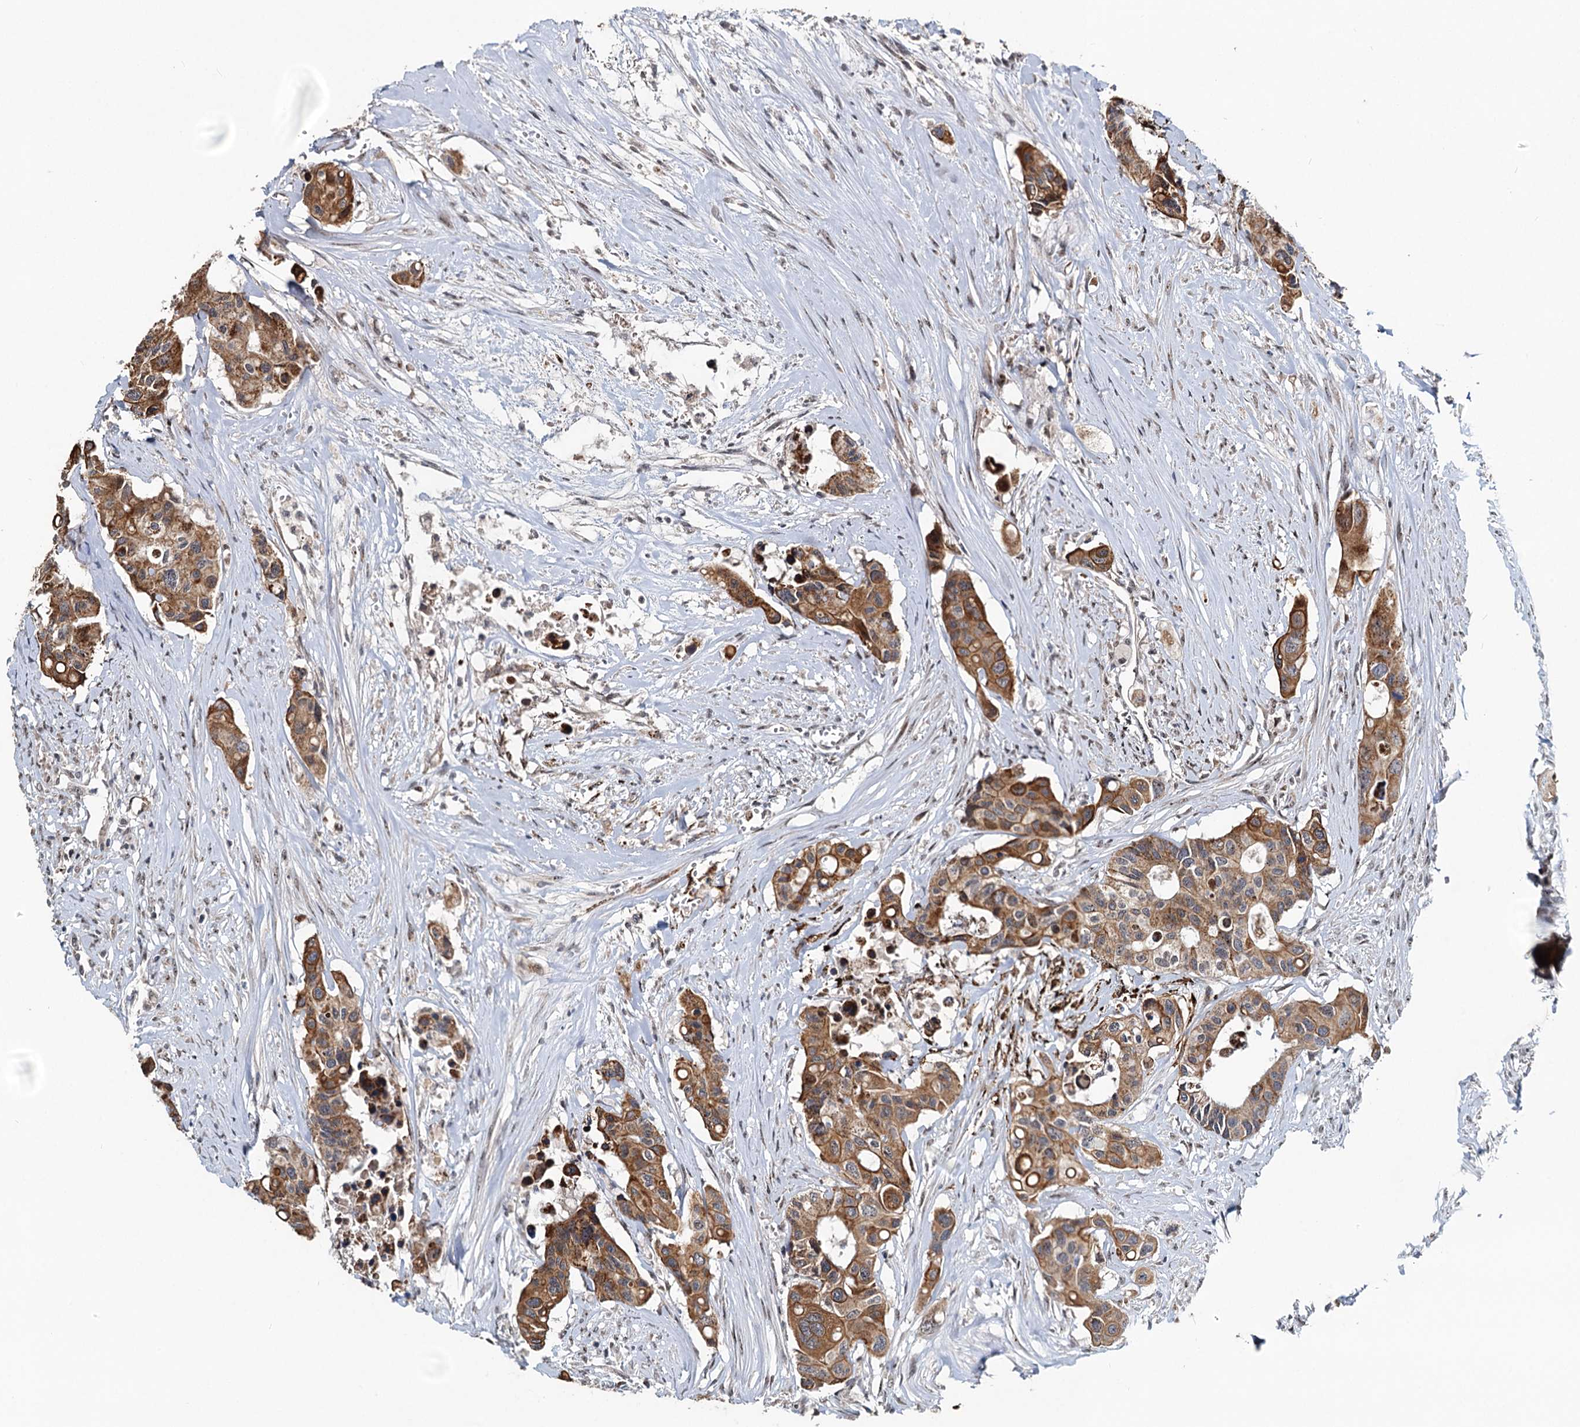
{"staining": {"intensity": "strong", "quantity": ">75%", "location": "cytoplasmic/membranous"}, "tissue": "colorectal cancer", "cell_type": "Tumor cells", "image_type": "cancer", "snomed": [{"axis": "morphology", "description": "Adenocarcinoma, NOS"}, {"axis": "topography", "description": "Colon"}], "caption": "Protein staining by IHC exhibits strong cytoplasmic/membranous positivity in approximately >75% of tumor cells in colorectal adenocarcinoma.", "gene": "RITA1", "patient": {"sex": "male", "age": 77}}